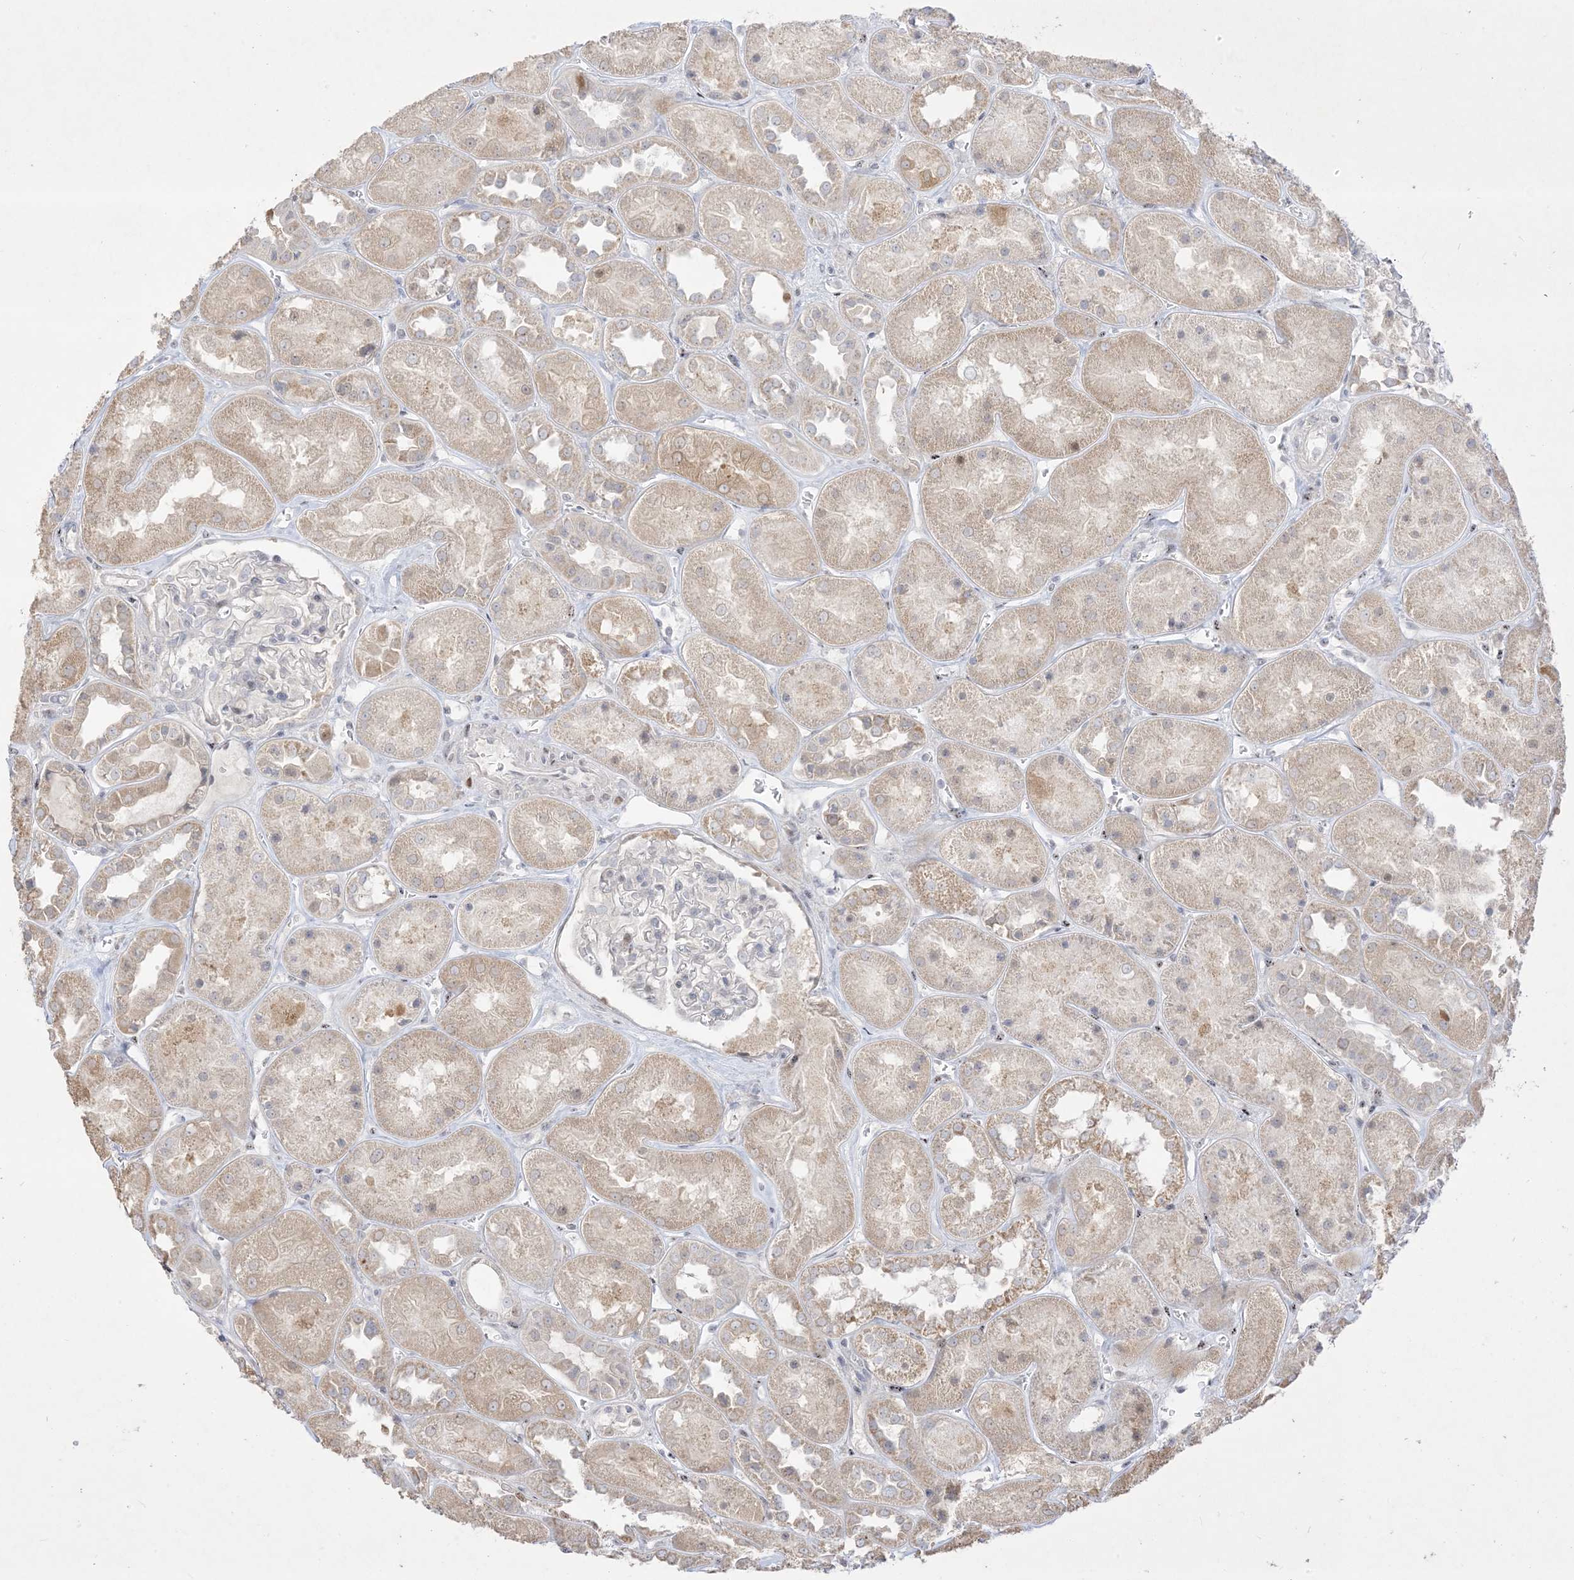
{"staining": {"intensity": "negative", "quantity": "none", "location": "none"}, "tissue": "kidney", "cell_type": "Cells in glomeruli", "image_type": "normal", "snomed": [{"axis": "morphology", "description": "Normal tissue, NOS"}, {"axis": "topography", "description": "Kidney"}], "caption": "This image is of normal kidney stained with immunohistochemistry (IHC) to label a protein in brown with the nuclei are counter-stained blue. There is no expression in cells in glomeruli. (DAB immunohistochemistry (IHC) with hematoxylin counter stain).", "gene": "BHLHE40", "patient": {"sex": "male", "age": 70}}